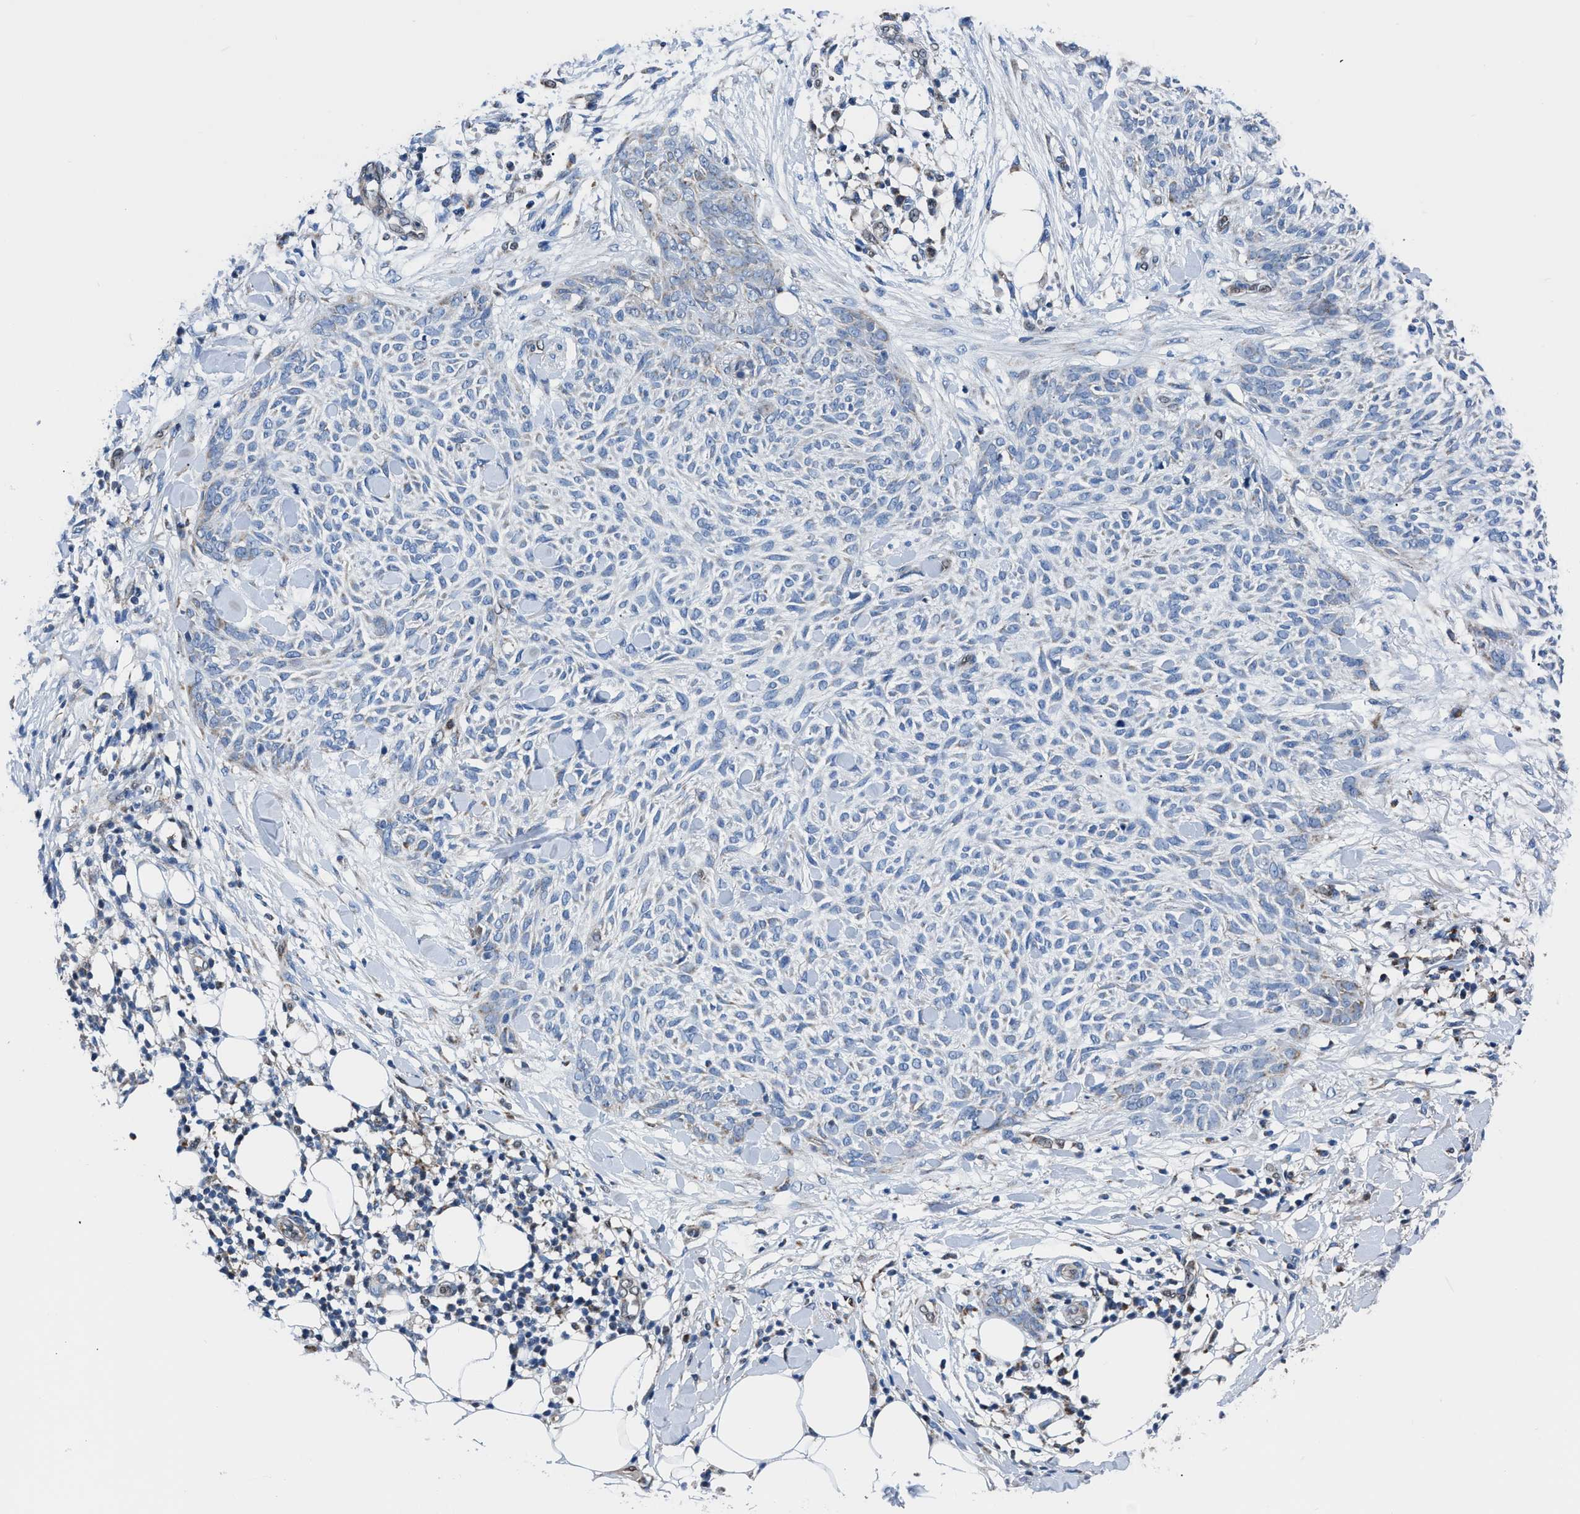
{"staining": {"intensity": "weak", "quantity": "<25%", "location": "cytoplasmic/membranous"}, "tissue": "skin cancer", "cell_type": "Tumor cells", "image_type": "cancer", "snomed": [{"axis": "morphology", "description": "Basal cell carcinoma"}, {"axis": "topography", "description": "Skin"}], "caption": "The micrograph displays no staining of tumor cells in skin cancer.", "gene": "LMO2", "patient": {"sex": "female", "age": 84}}